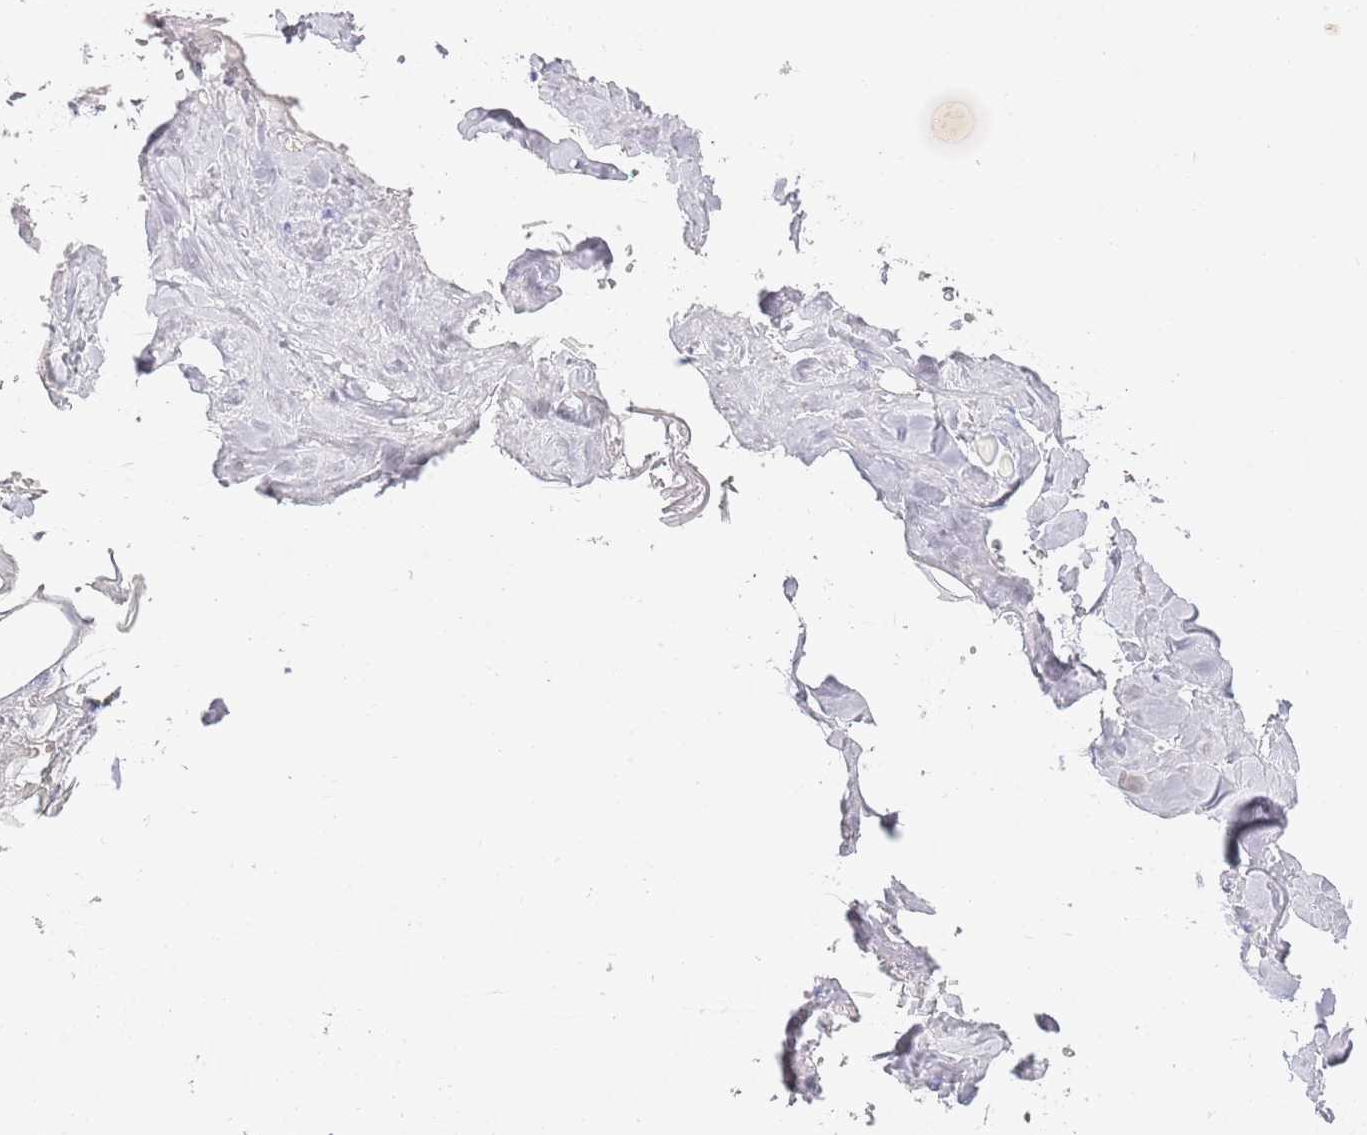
{"staining": {"intensity": "negative", "quantity": "none", "location": "none"}, "tissue": "adipose tissue", "cell_type": "Adipocytes", "image_type": "normal", "snomed": [{"axis": "morphology", "description": "Normal tissue, NOS"}, {"axis": "topography", "description": "Salivary gland"}, {"axis": "topography", "description": "Peripheral nerve tissue"}], "caption": "Immunohistochemistry of normal human adipose tissue displays no positivity in adipocytes.", "gene": "EMC8", "patient": {"sex": "male", "age": 38}}